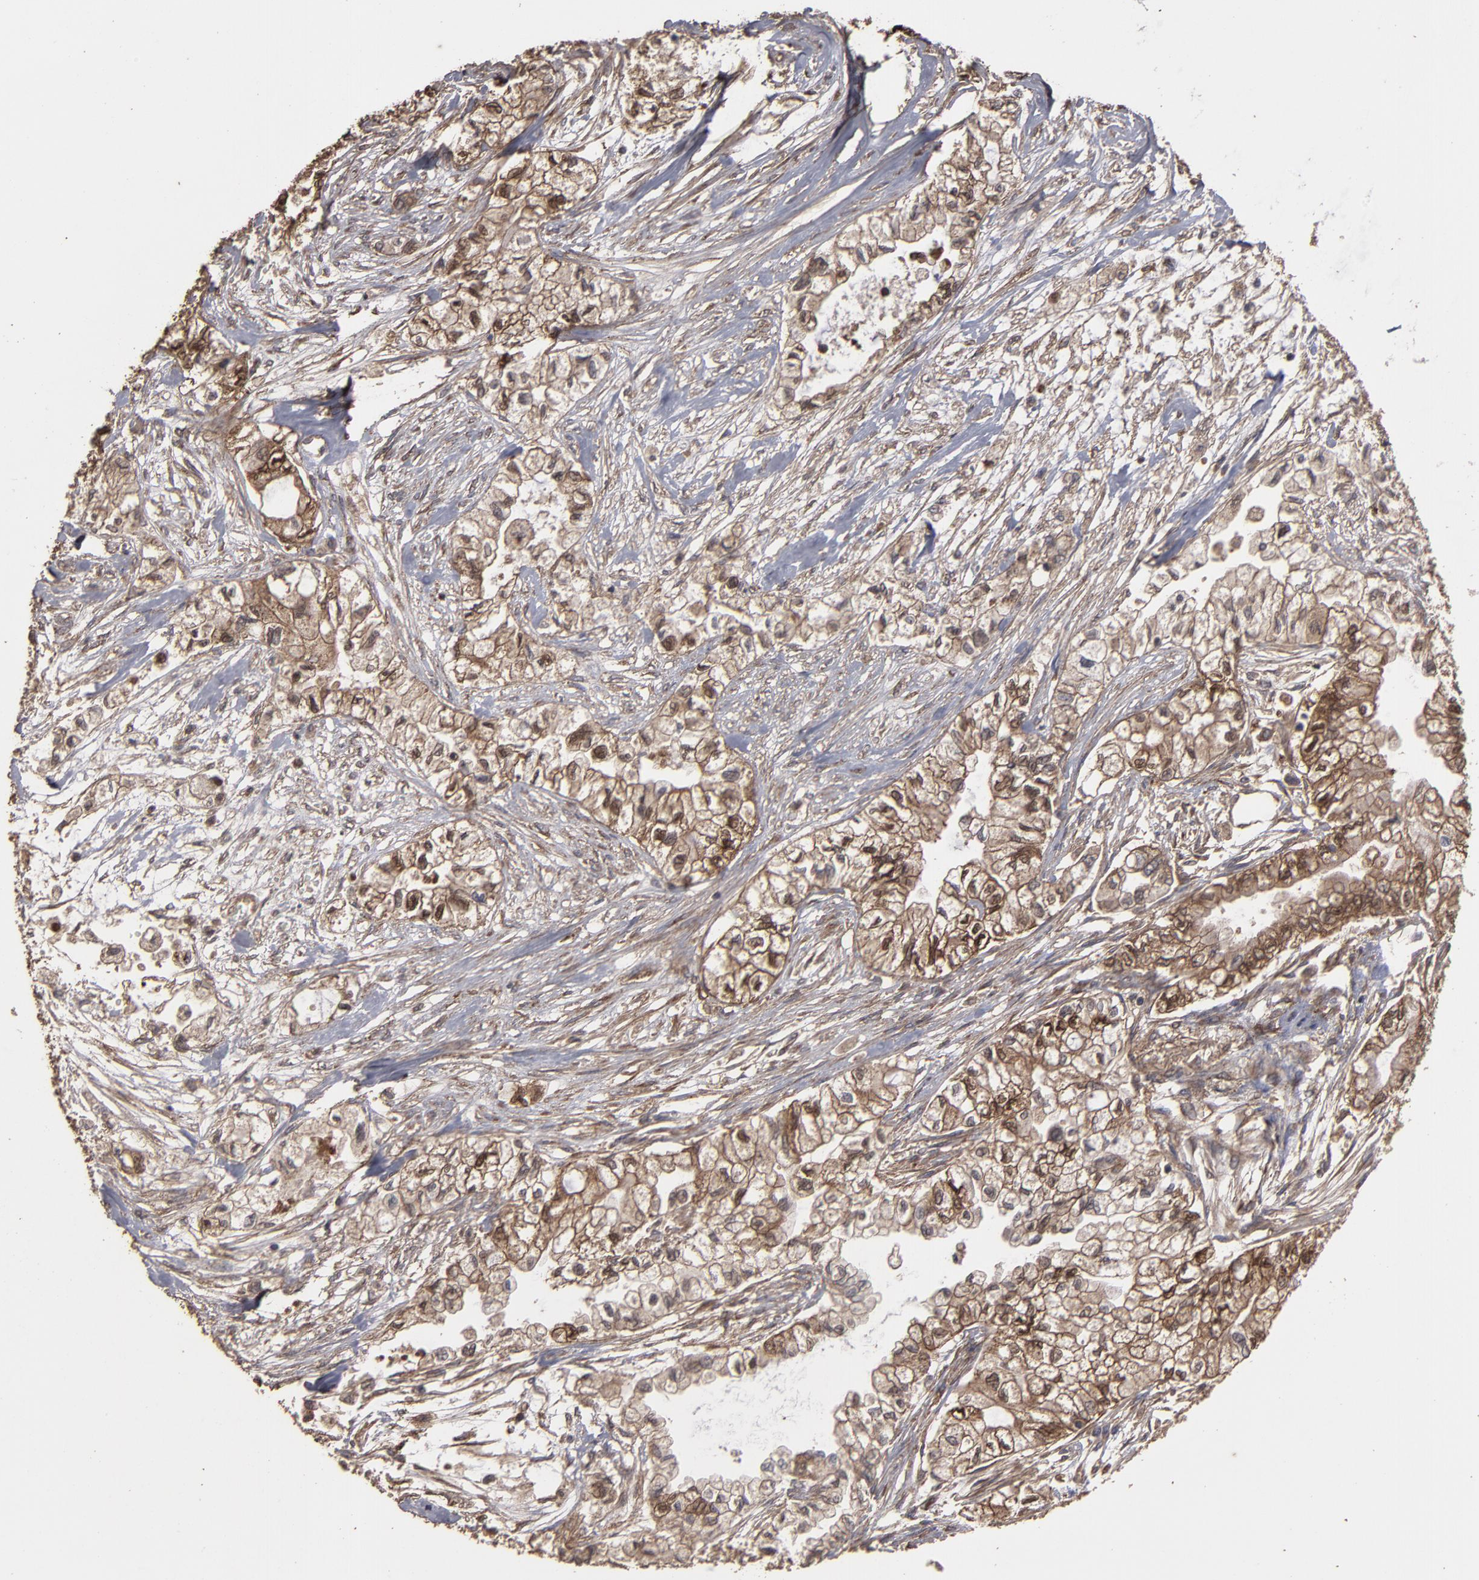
{"staining": {"intensity": "moderate", "quantity": ">75%", "location": "cytoplasmic/membranous,nuclear"}, "tissue": "pancreatic cancer", "cell_type": "Tumor cells", "image_type": "cancer", "snomed": [{"axis": "morphology", "description": "Adenocarcinoma, NOS"}, {"axis": "topography", "description": "Pancreas"}], "caption": "Brown immunohistochemical staining in human pancreatic cancer (adenocarcinoma) exhibits moderate cytoplasmic/membranous and nuclear staining in approximately >75% of tumor cells.", "gene": "MMP2", "patient": {"sex": "male", "age": 79}}